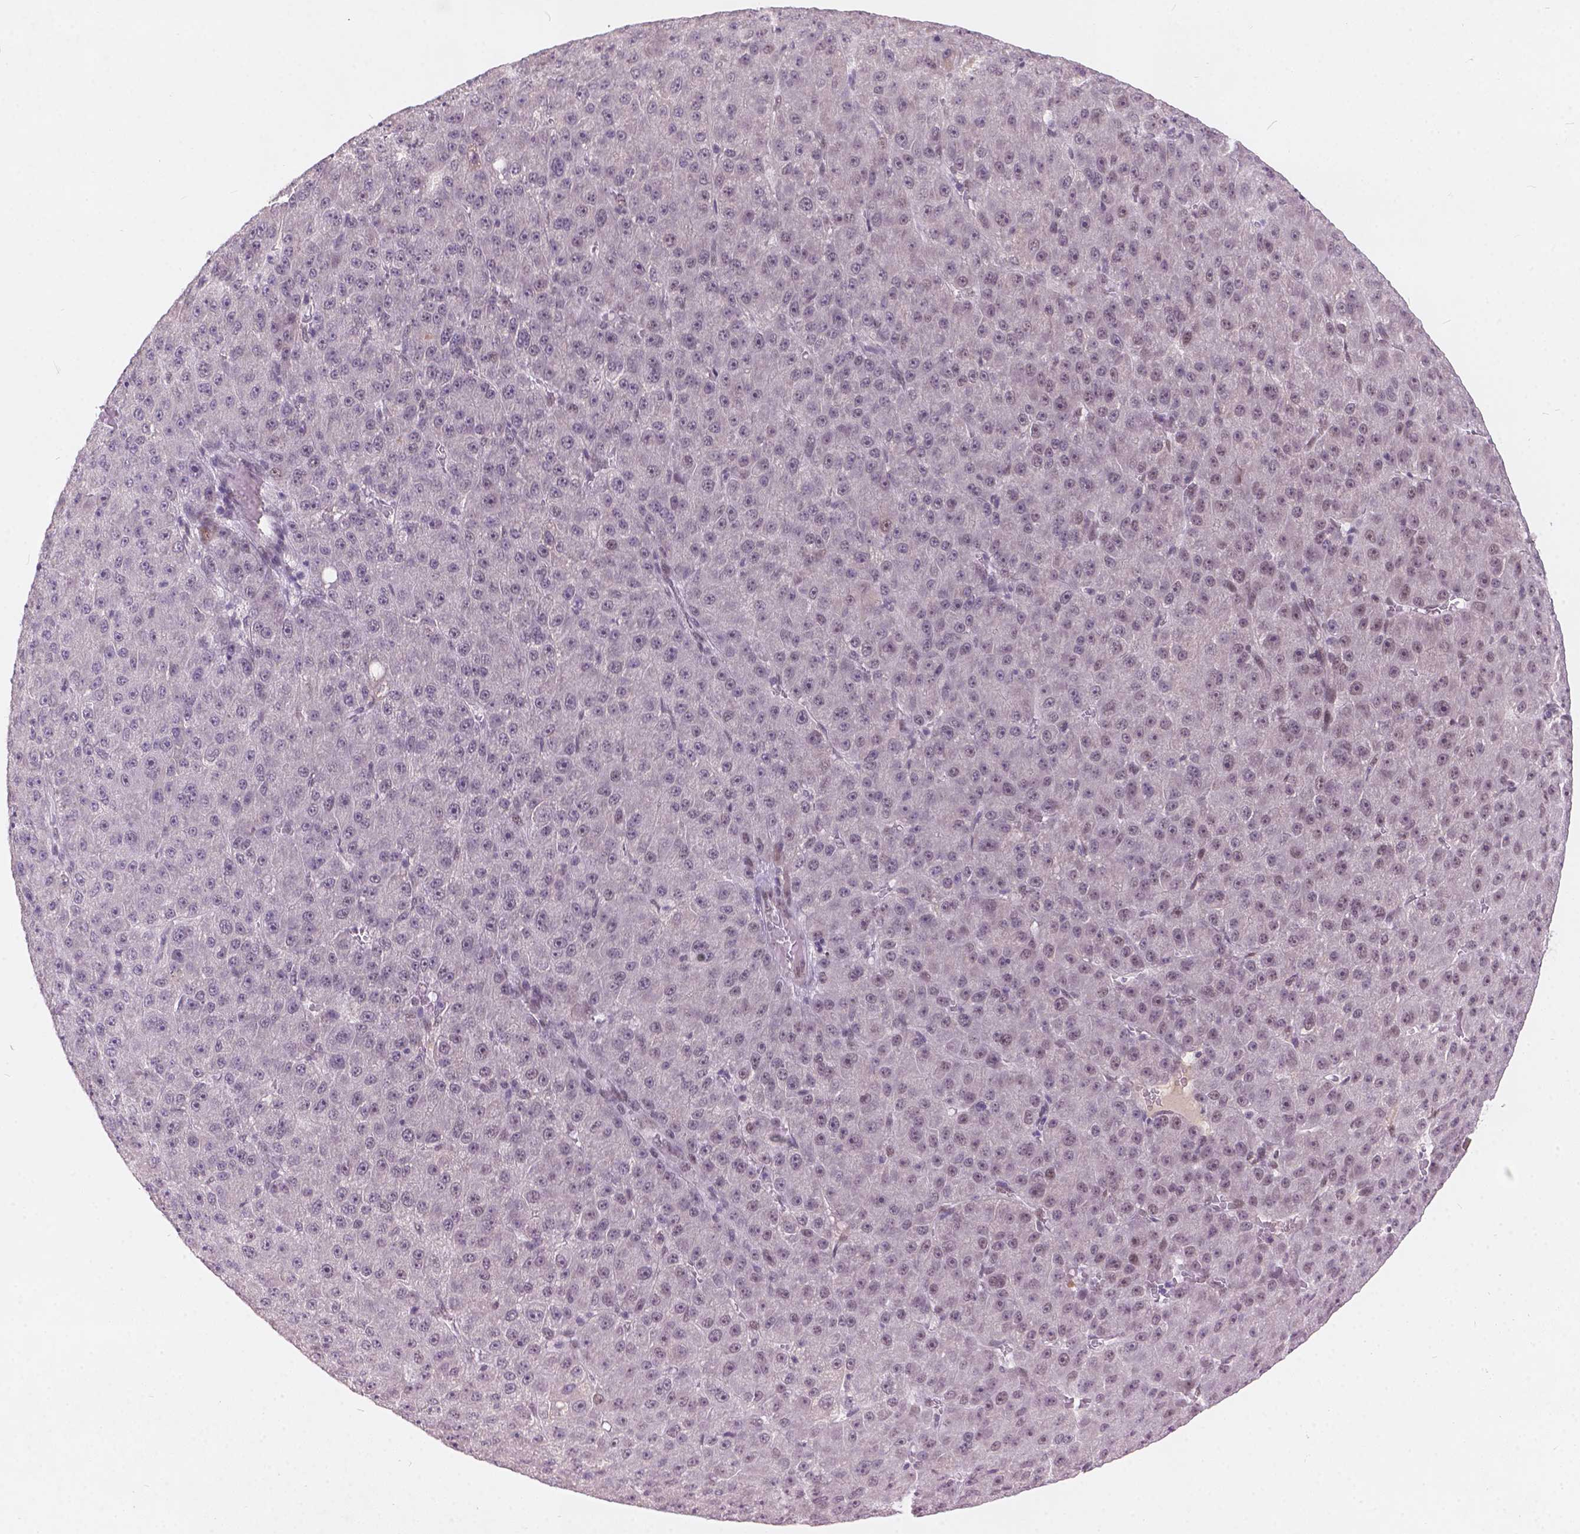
{"staining": {"intensity": "weak", "quantity": "<25%", "location": "nuclear"}, "tissue": "liver cancer", "cell_type": "Tumor cells", "image_type": "cancer", "snomed": [{"axis": "morphology", "description": "Carcinoma, Hepatocellular, NOS"}, {"axis": "topography", "description": "Liver"}], "caption": "Tumor cells are negative for protein expression in human liver cancer. (DAB (3,3'-diaminobenzidine) immunohistochemistry, high magnification).", "gene": "FAM53A", "patient": {"sex": "male", "age": 67}}